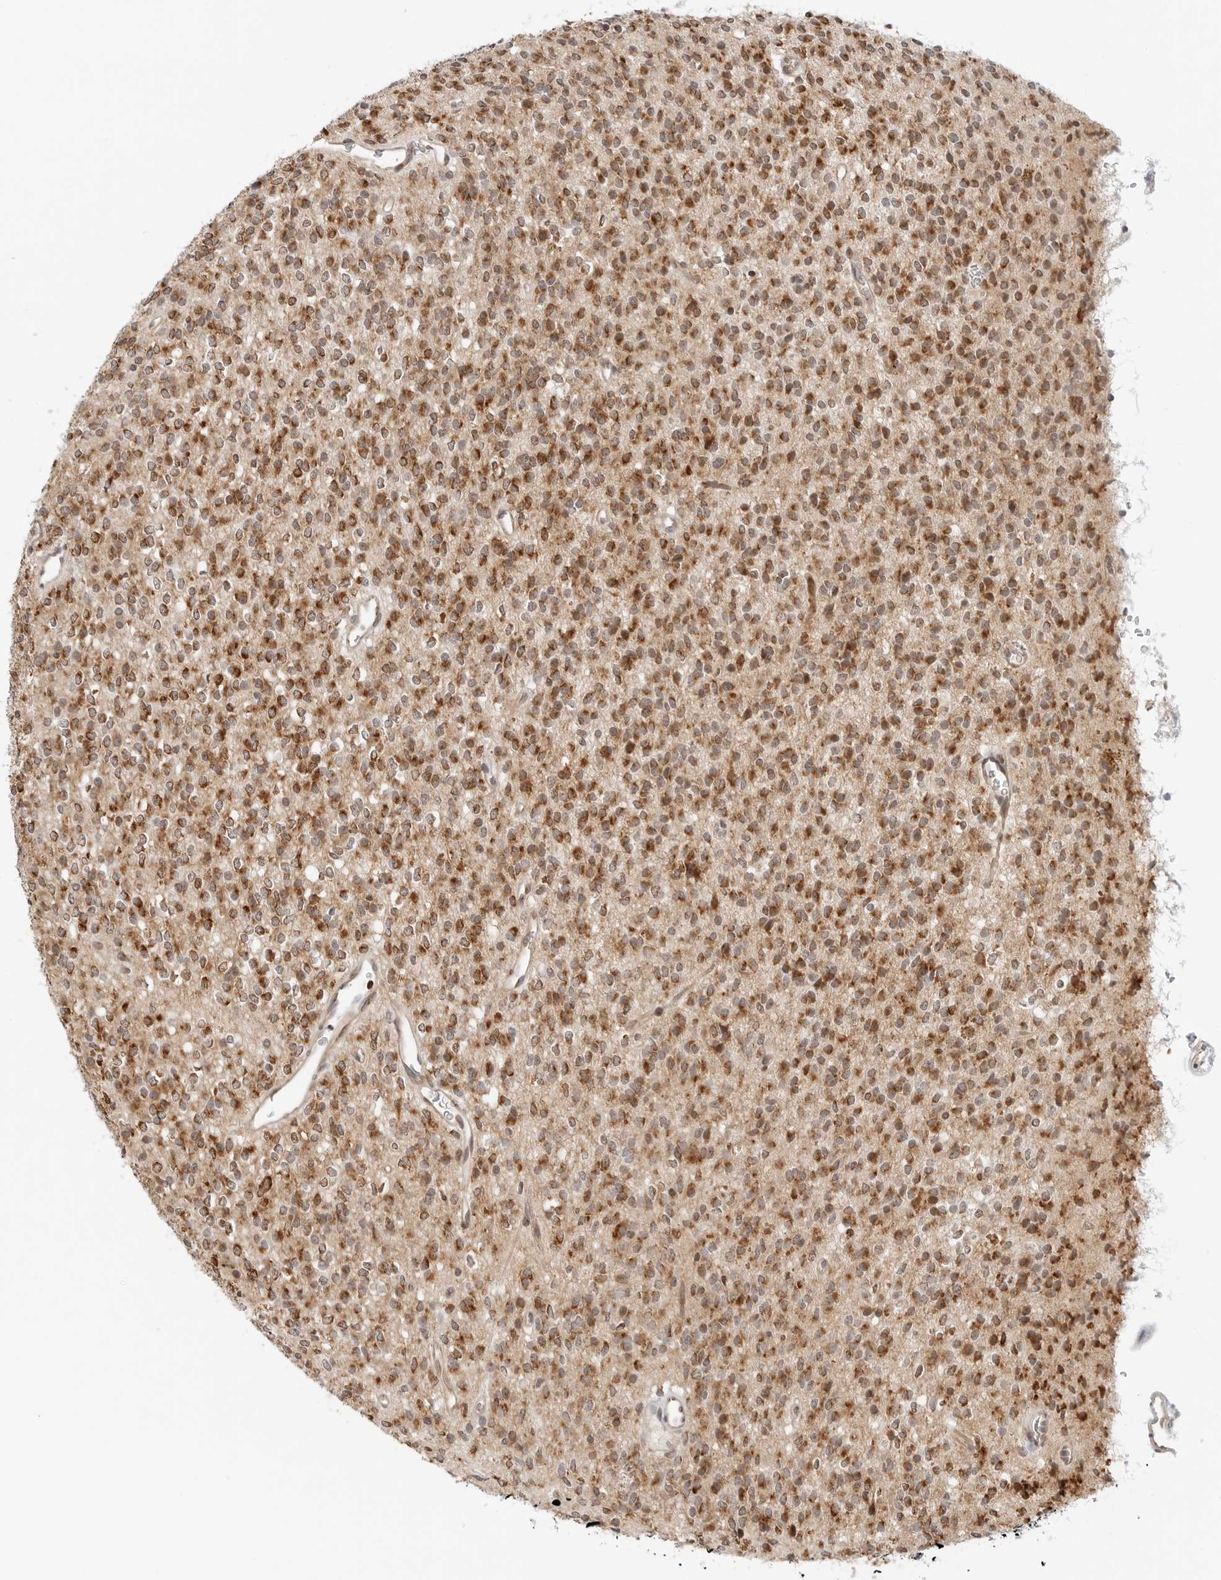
{"staining": {"intensity": "moderate", "quantity": ">75%", "location": "cytoplasmic/membranous"}, "tissue": "glioma", "cell_type": "Tumor cells", "image_type": "cancer", "snomed": [{"axis": "morphology", "description": "Glioma, malignant, High grade"}, {"axis": "topography", "description": "Brain"}], "caption": "The immunohistochemical stain labels moderate cytoplasmic/membranous staining in tumor cells of glioma tissue.", "gene": "DYRK4", "patient": {"sex": "male", "age": 34}}